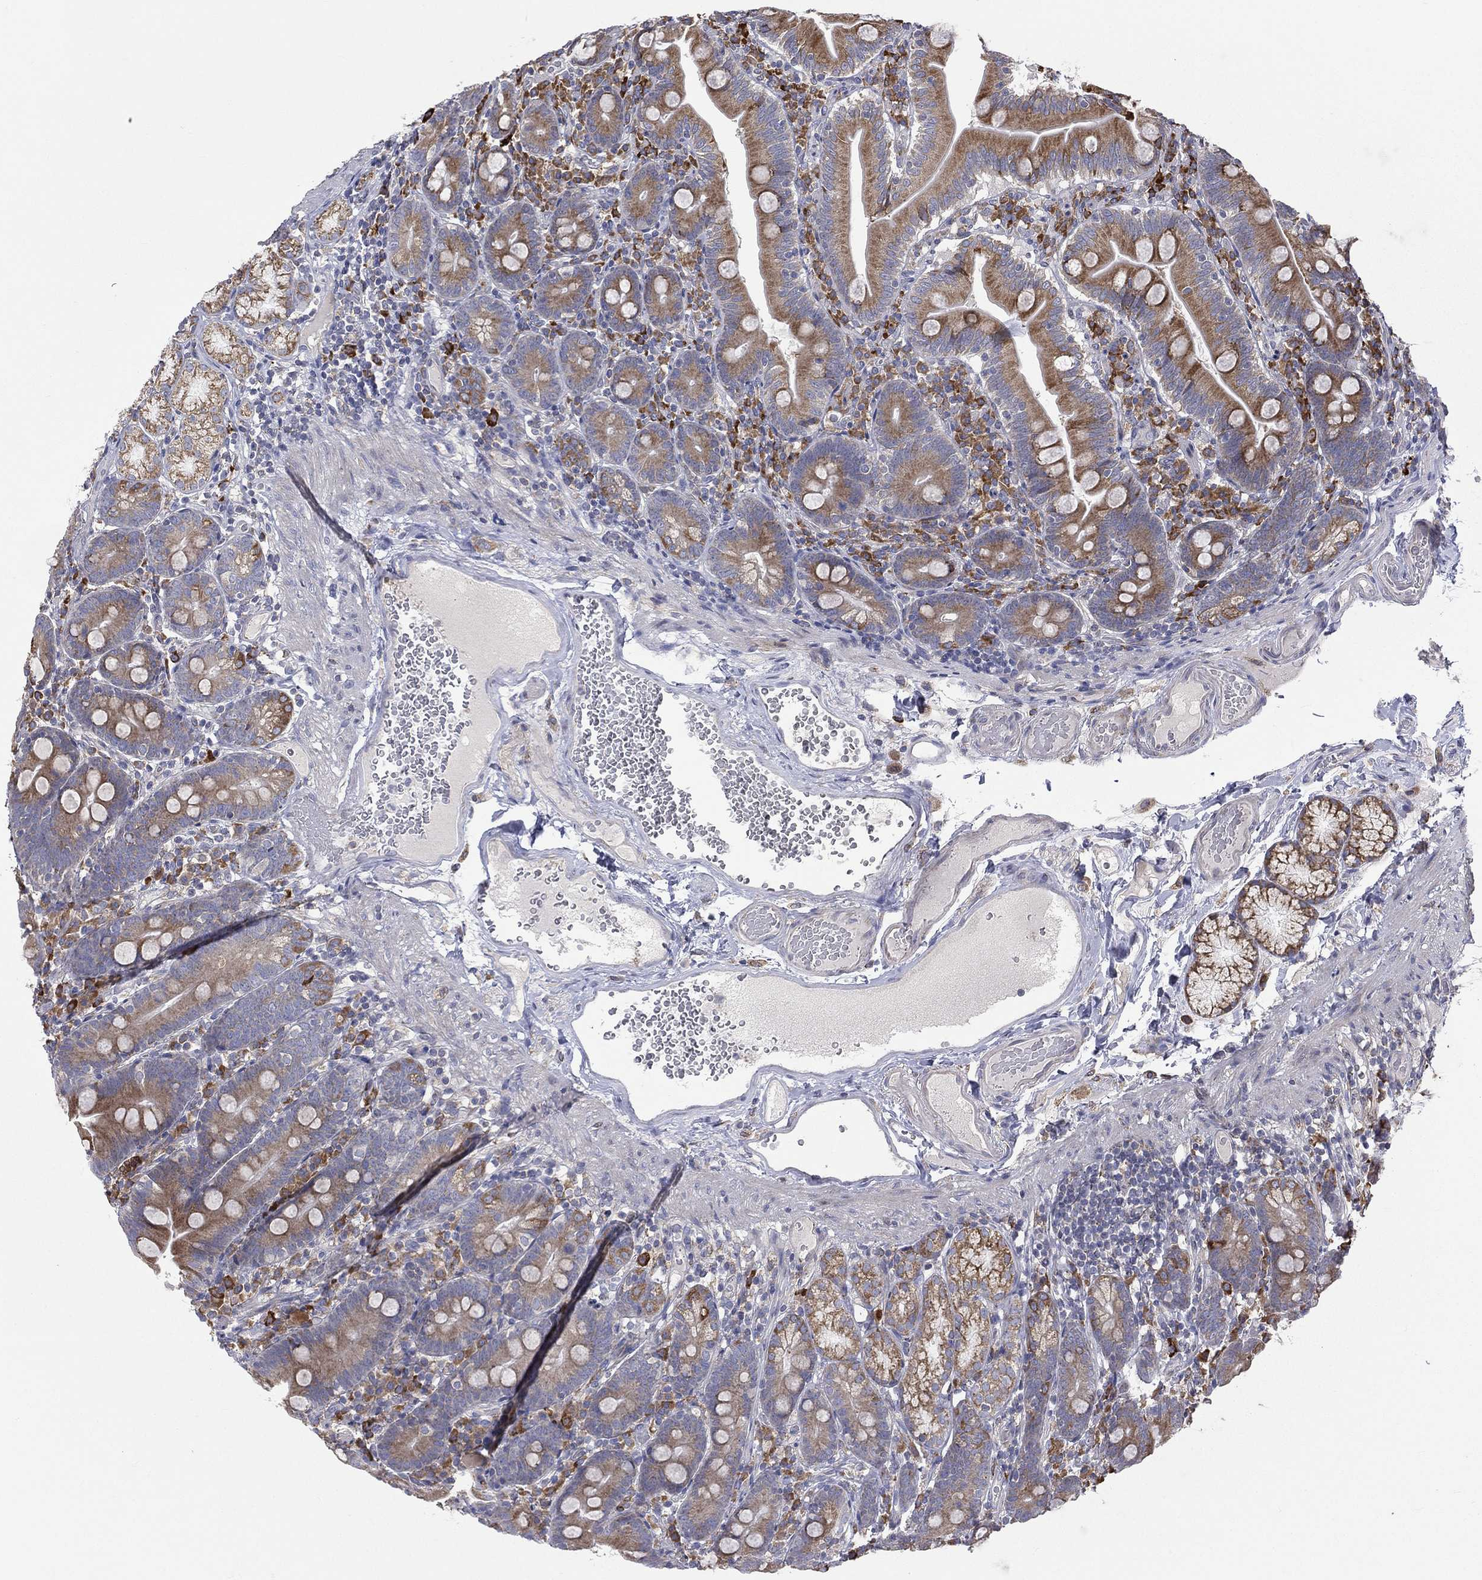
{"staining": {"intensity": "moderate", "quantity": ">75%", "location": "cytoplasmic/membranous"}, "tissue": "duodenum", "cell_type": "Glandular cells", "image_type": "normal", "snomed": [{"axis": "morphology", "description": "Normal tissue, NOS"}, {"axis": "topography", "description": "Duodenum"}], "caption": "A photomicrograph of human duodenum stained for a protein reveals moderate cytoplasmic/membranous brown staining in glandular cells.", "gene": "C20orf96", "patient": {"sex": "female", "age": 67}}